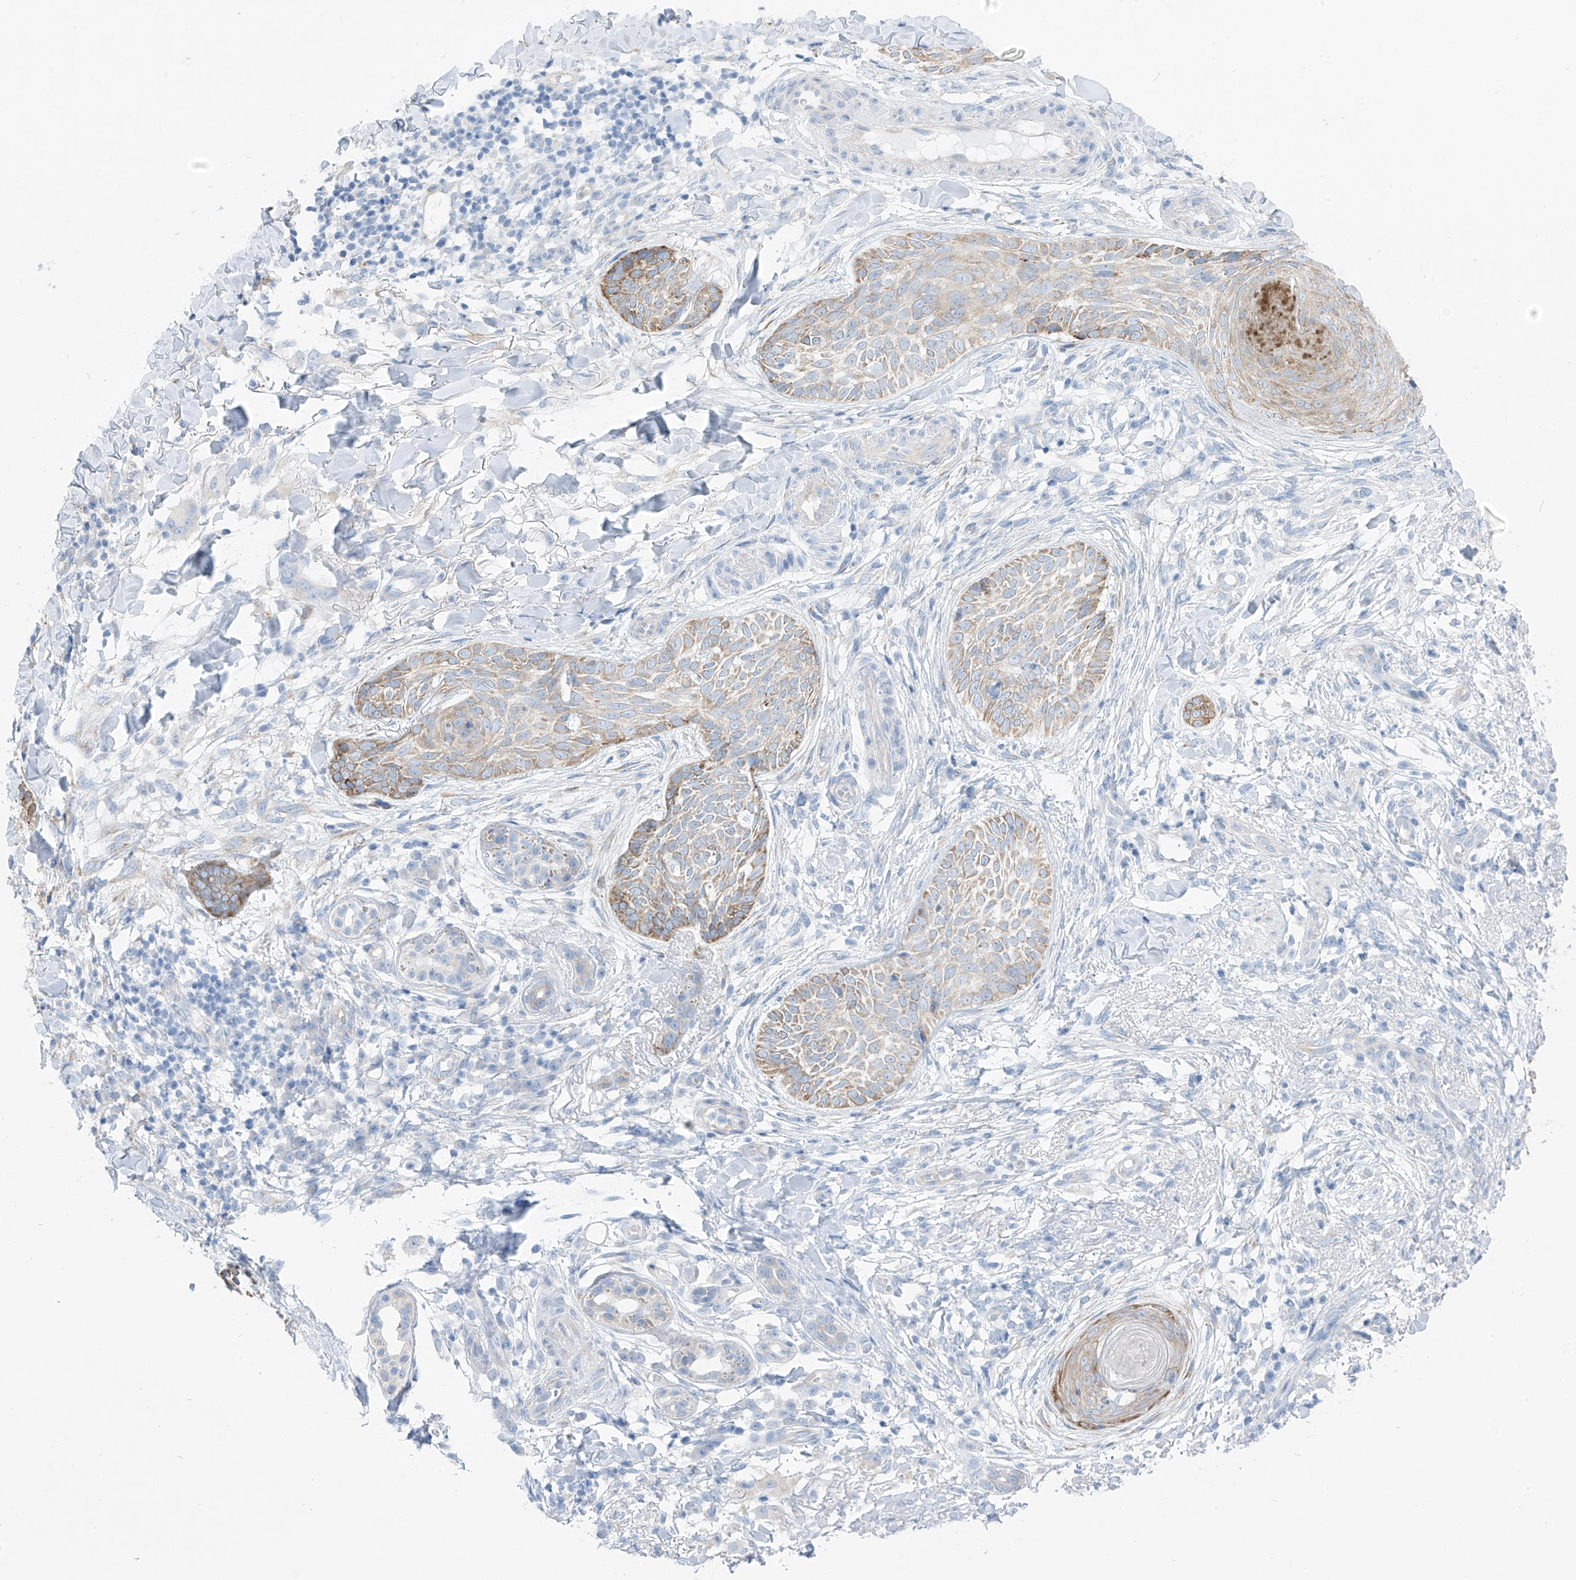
{"staining": {"intensity": "moderate", "quantity": "25%-75%", "location": "cytoplasmic/membranous"}, "tissue": "skin cancer", "cell_type": "Tumor cells", "image_type": "cancer", "snomed": [{"axis": "morphology", "description": "Basal cell carcinoma"}, {"axis": "topography", "description": "Skin"}], "caption": "Immunohistochemistry (IHC) histopathology image of neoplastic tissue: human basal cell carcinoma (skin) stained using IHC shows medium levels of moderate protein expression localized specifically in the cytoplasmic/membranous of tumor cells, appearing as a cytoplasmic/membranous brown color.", "gene": "RCN2", "patient": {"sex": "male", "age": 85}}